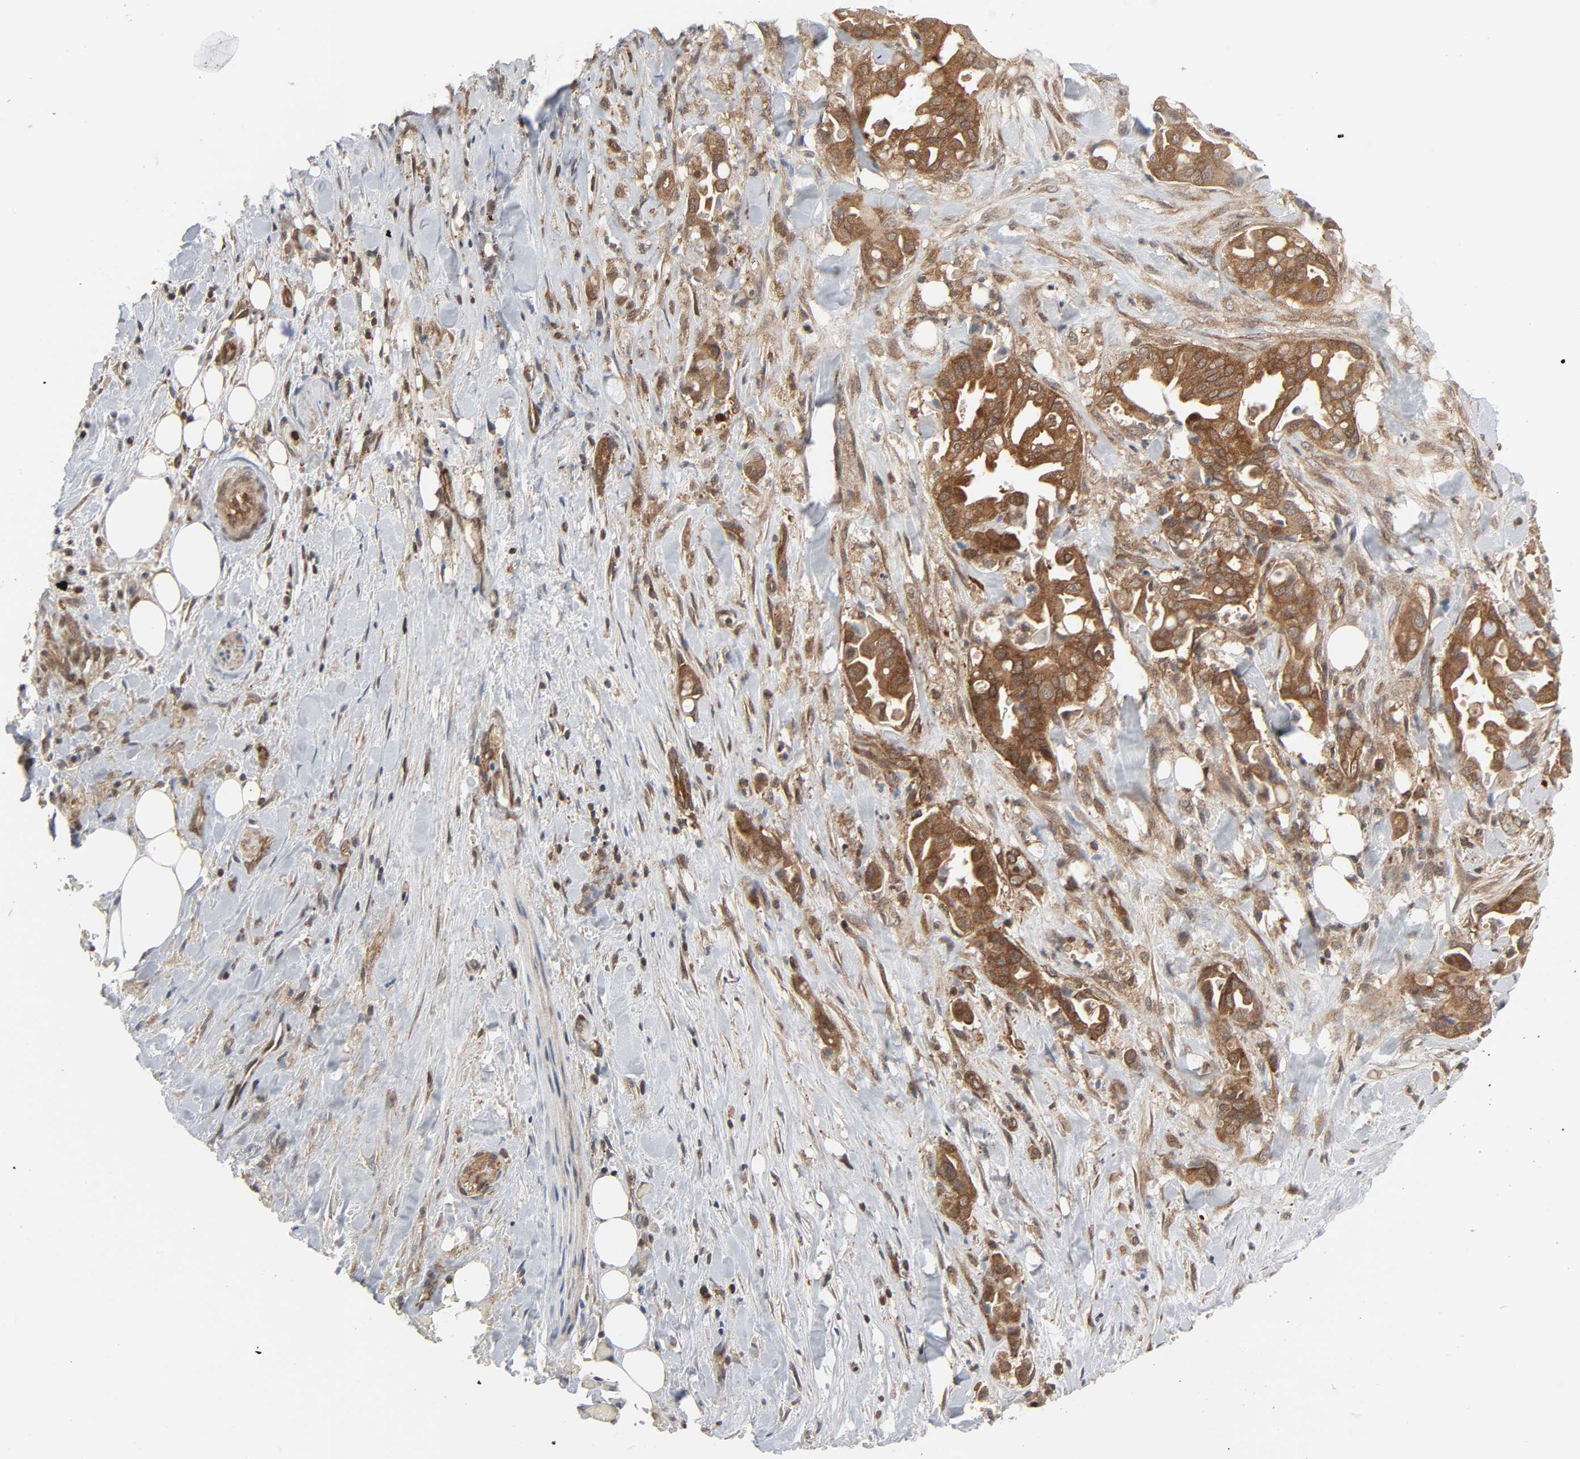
{"staining": {"intensity": "moderate", "quantity": ">75%", "location": "cytoplasmic/membranous"}, "tissue": "liver cancer", "cell_type": "Tumor cells", "image_type": "cancer", "snomed": [{"axis": "morphology", "description": "Cholangiocarcinoma"}, {"axis": "topography", "description": "Liver"}], "caption": "A micrograph showing moderate cytoplasmic/membranous staining in about >75% of tumor cells in cholangiocarcinoma (liver), as visualized by brown immunohistochemical staining.", "gene": "GSK3A", "patient": {"sex": "female", "age": 68}}